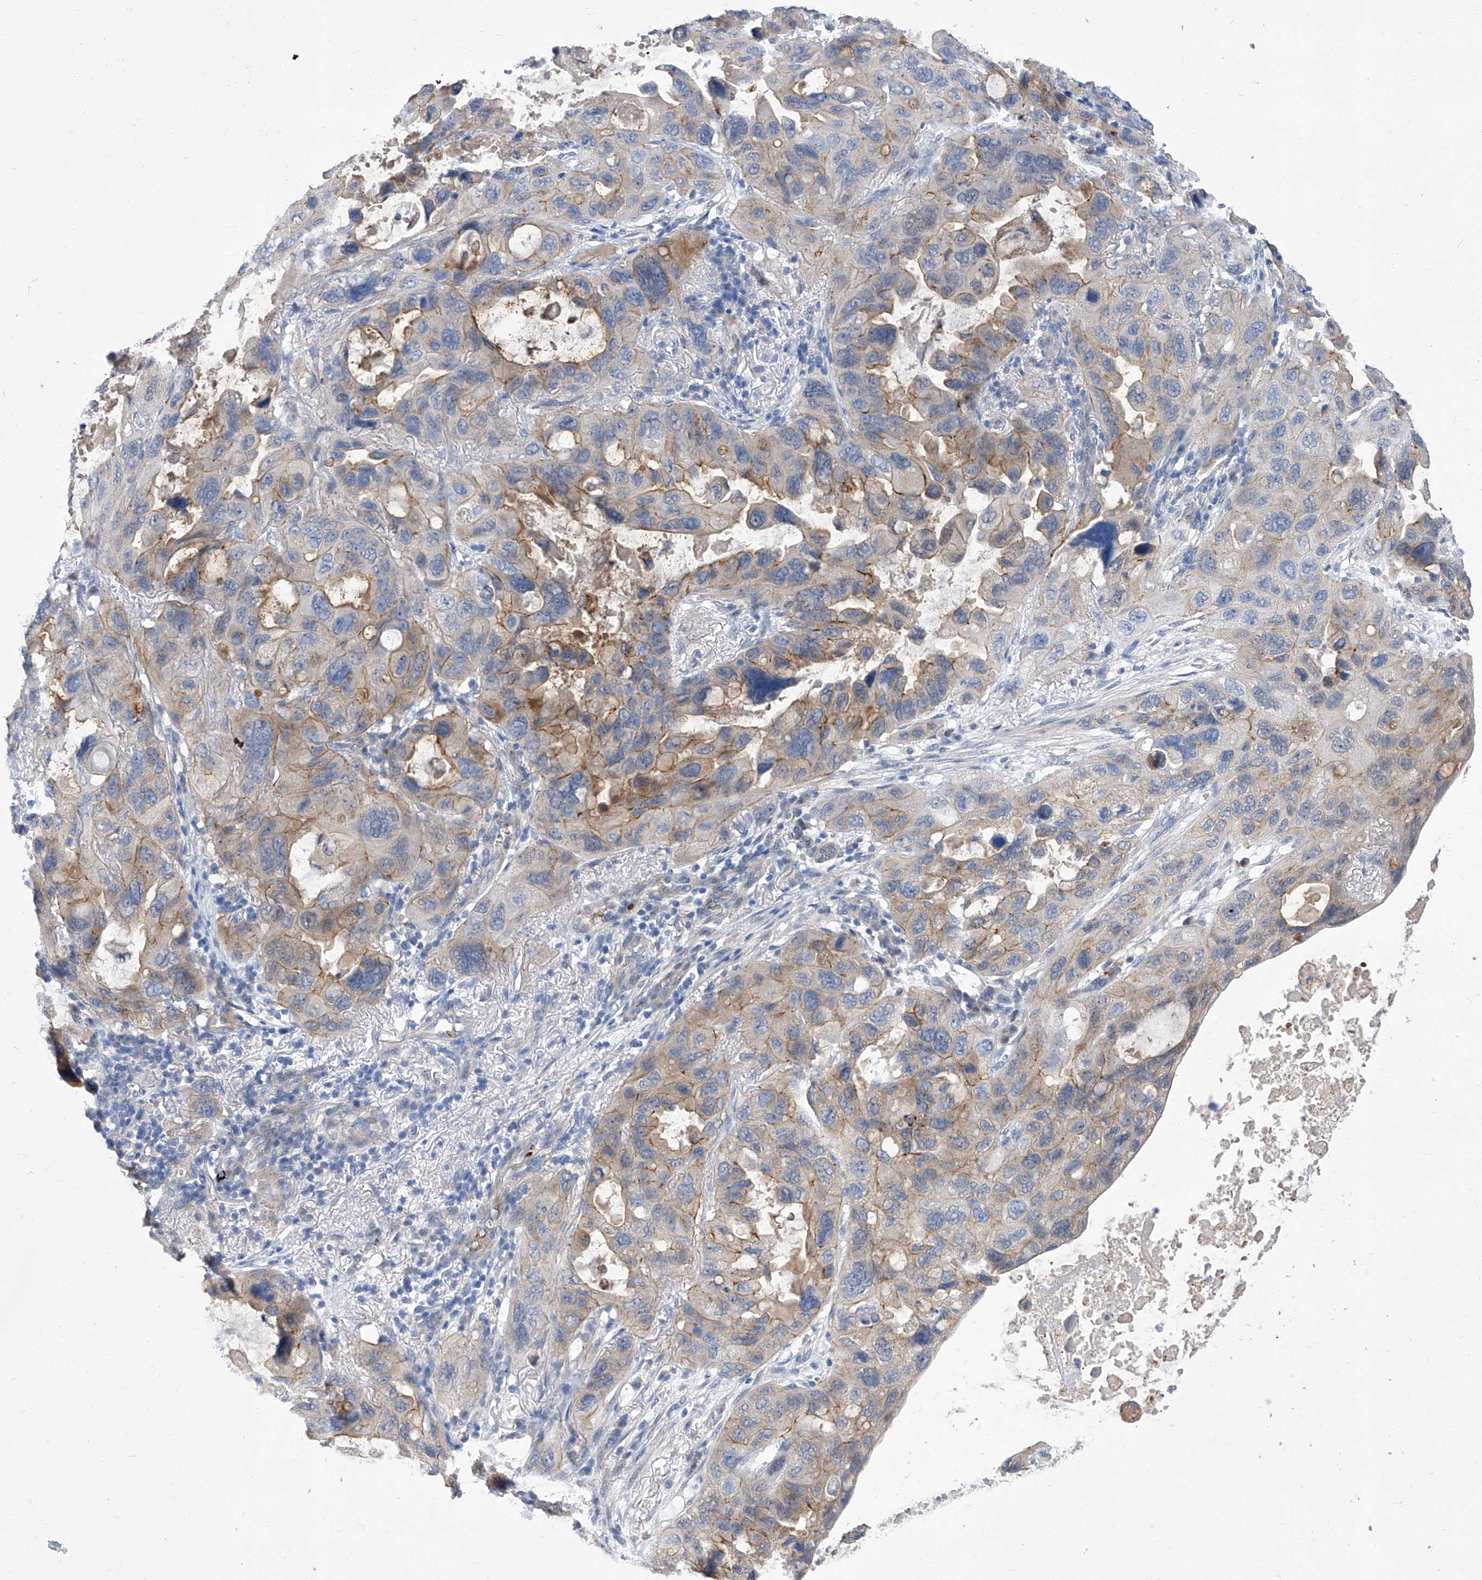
{"staining": {"intensity": "moderate", "quantity": "25%-75%", "location": "cytoplasmic/membranous"}, "tissue": "lung cancer", "cell_type": "Tumor cells", "image_type": "cancer", "snomed": [{"axis": "morphology", "description": "Squamous cell carcinoma, NOS"}, {"axis": "topography", "description": "Lung"}], "caption": "Protein staining reveals moderate cytoplasmic/membranous staining in approximately 25%-75% of tumor cells in lung cancer (squamous cell carcinoma). (DAB IHC with brightfield microscopy, high magnification).", "gene": "PARD3", "patient": {"sex": "female", "age": 73}}